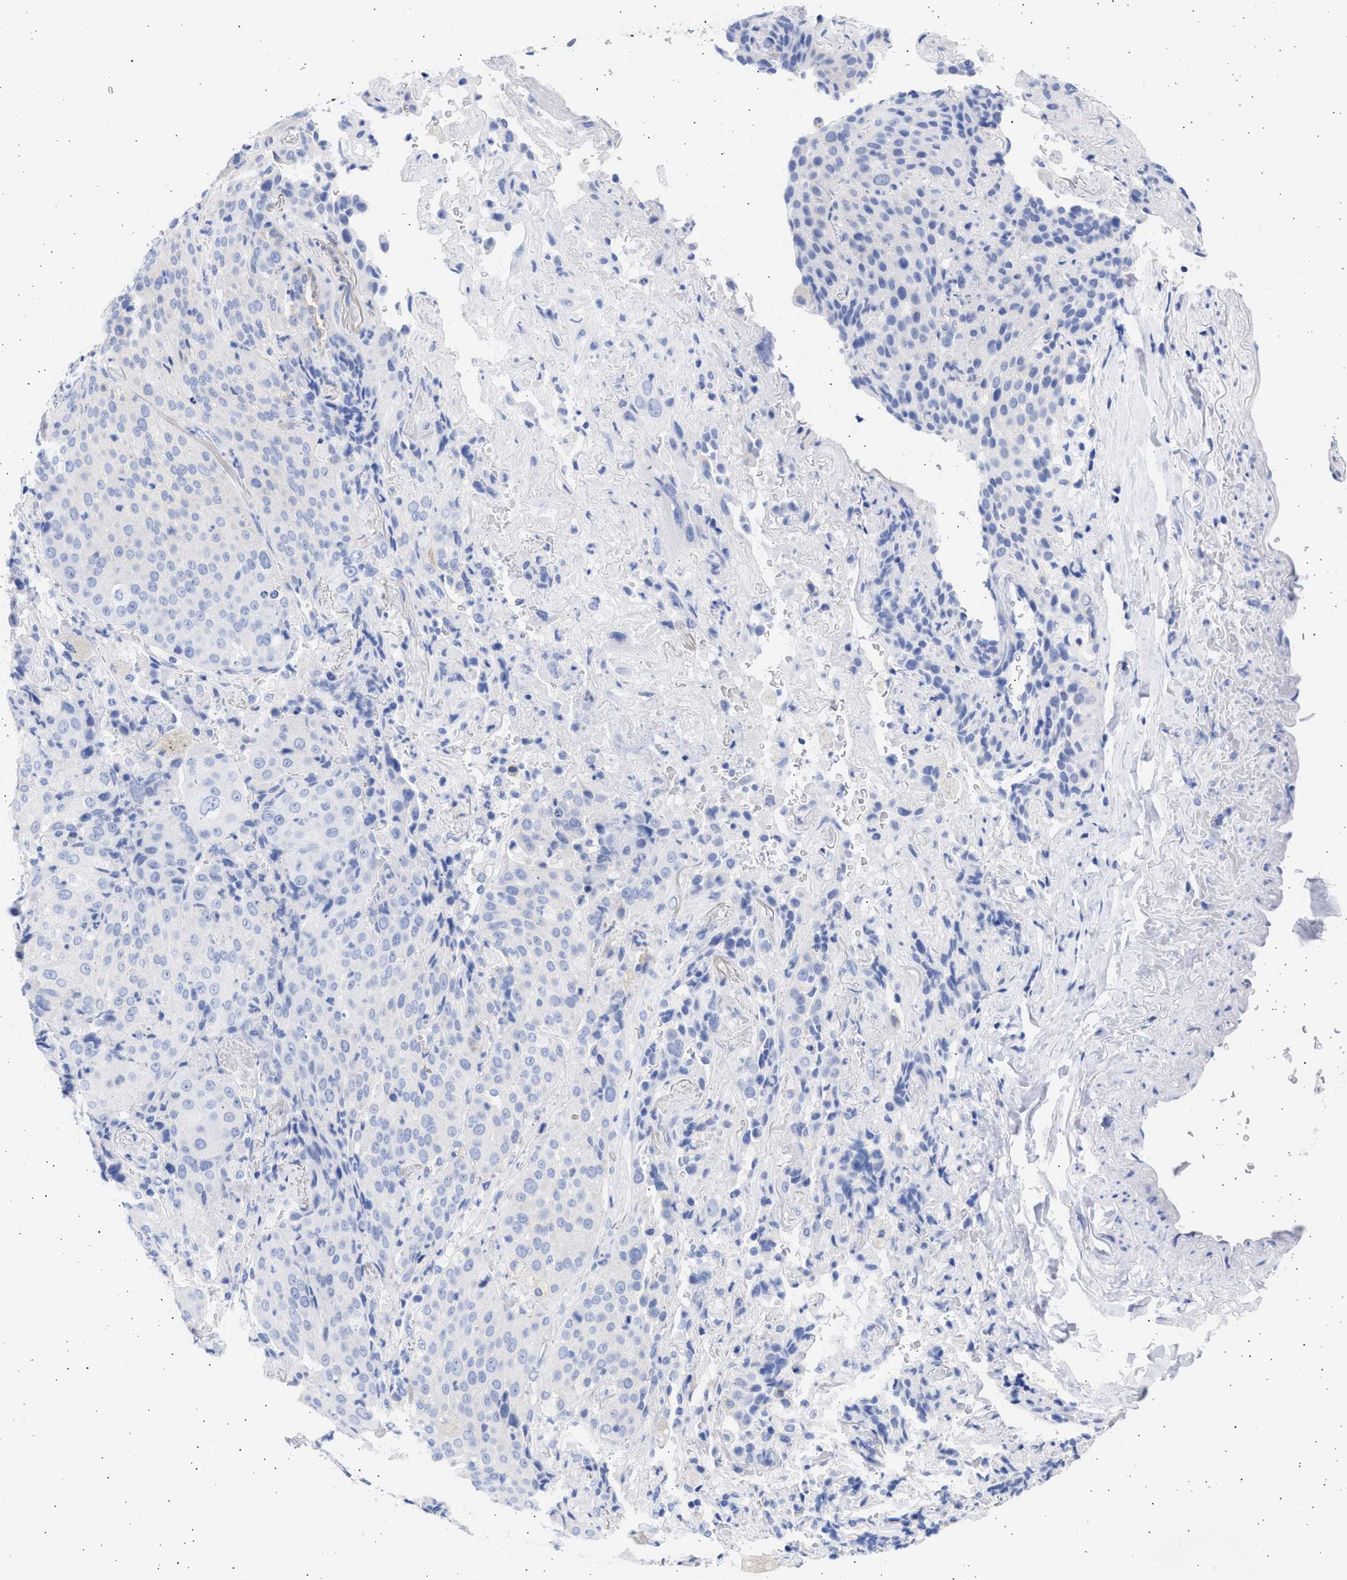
{"staining": {"intensity": "negative", "quantity": "none", "location": "none"}, "tissue": "lung cancer", "cell_type": "Tumor cells", "image_type": "cancer", "snomed": [{"axis": "morphology", "description": "Squamous cell carcinoma, NOS"}, {"axis": "topography", "description": "Lung"}], "caption": "A histopathology image of human lung cancer is negative for staining in tumor cells.", "gene": "ALDOC", "patient": {"sex": "male", "age": 54}}